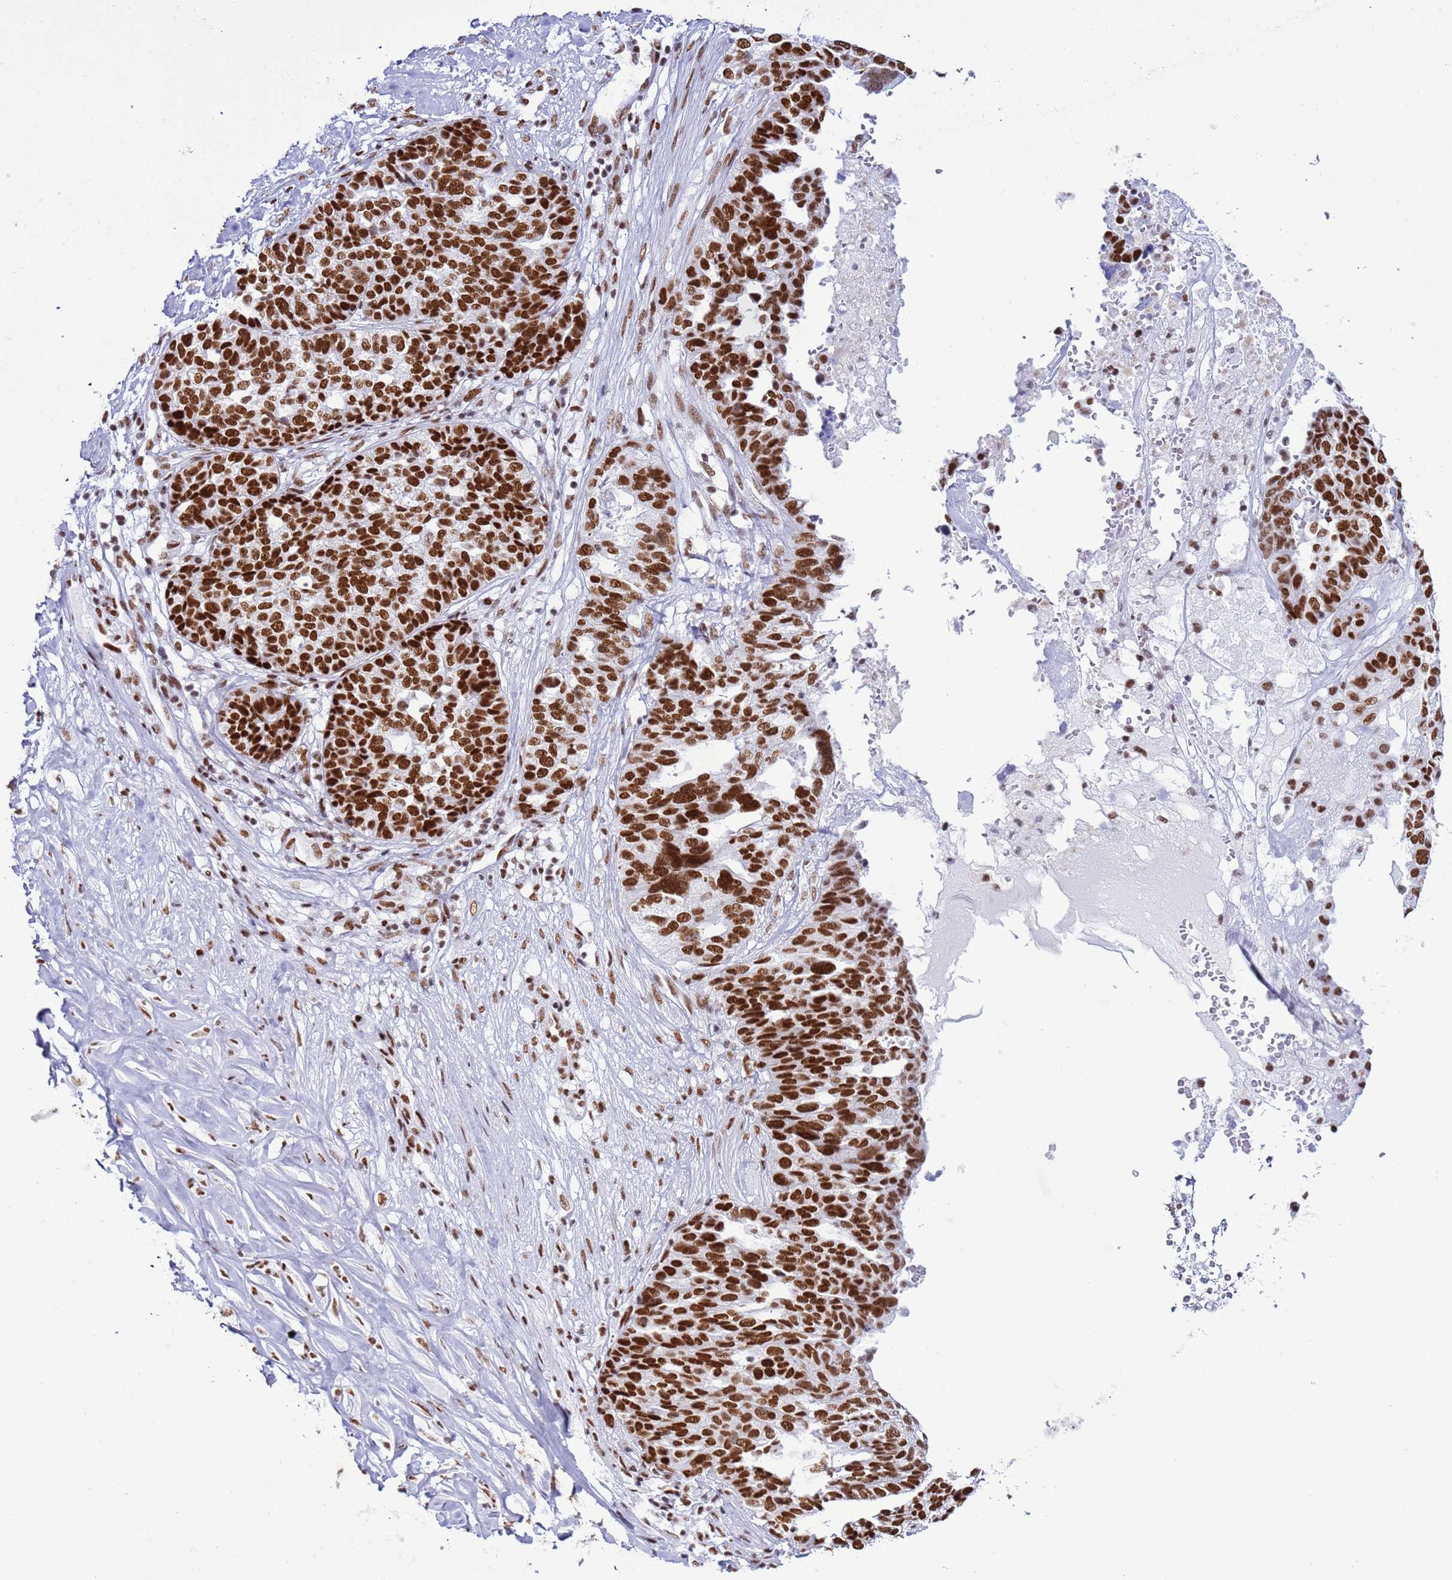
{"staining": {"intensity": "strong", "quantity": ">75%", "location": "nuclear"}, "tissue": "ovarian cancer", "cell_type": "Tumor cells", "image_type": "cancer", "snomed": [{"axis": "morphology", "description": "Cystadenocarcinoma, serous, NOS"}, {"axis": "topography", "description": "Ovary"}], "caption": "Immunohistochemical staining of human ovarian cancer reveals strong nuclear protein expression in about >75% of tumor cells. The staining was performed using DAB (3,3'-diaminobenzidine), with brown indicating positive protein expression. Nuclei are stained blue with hematoxylin.", "gene": "RALY", "patient": {"sex": "female", "age": 59}}